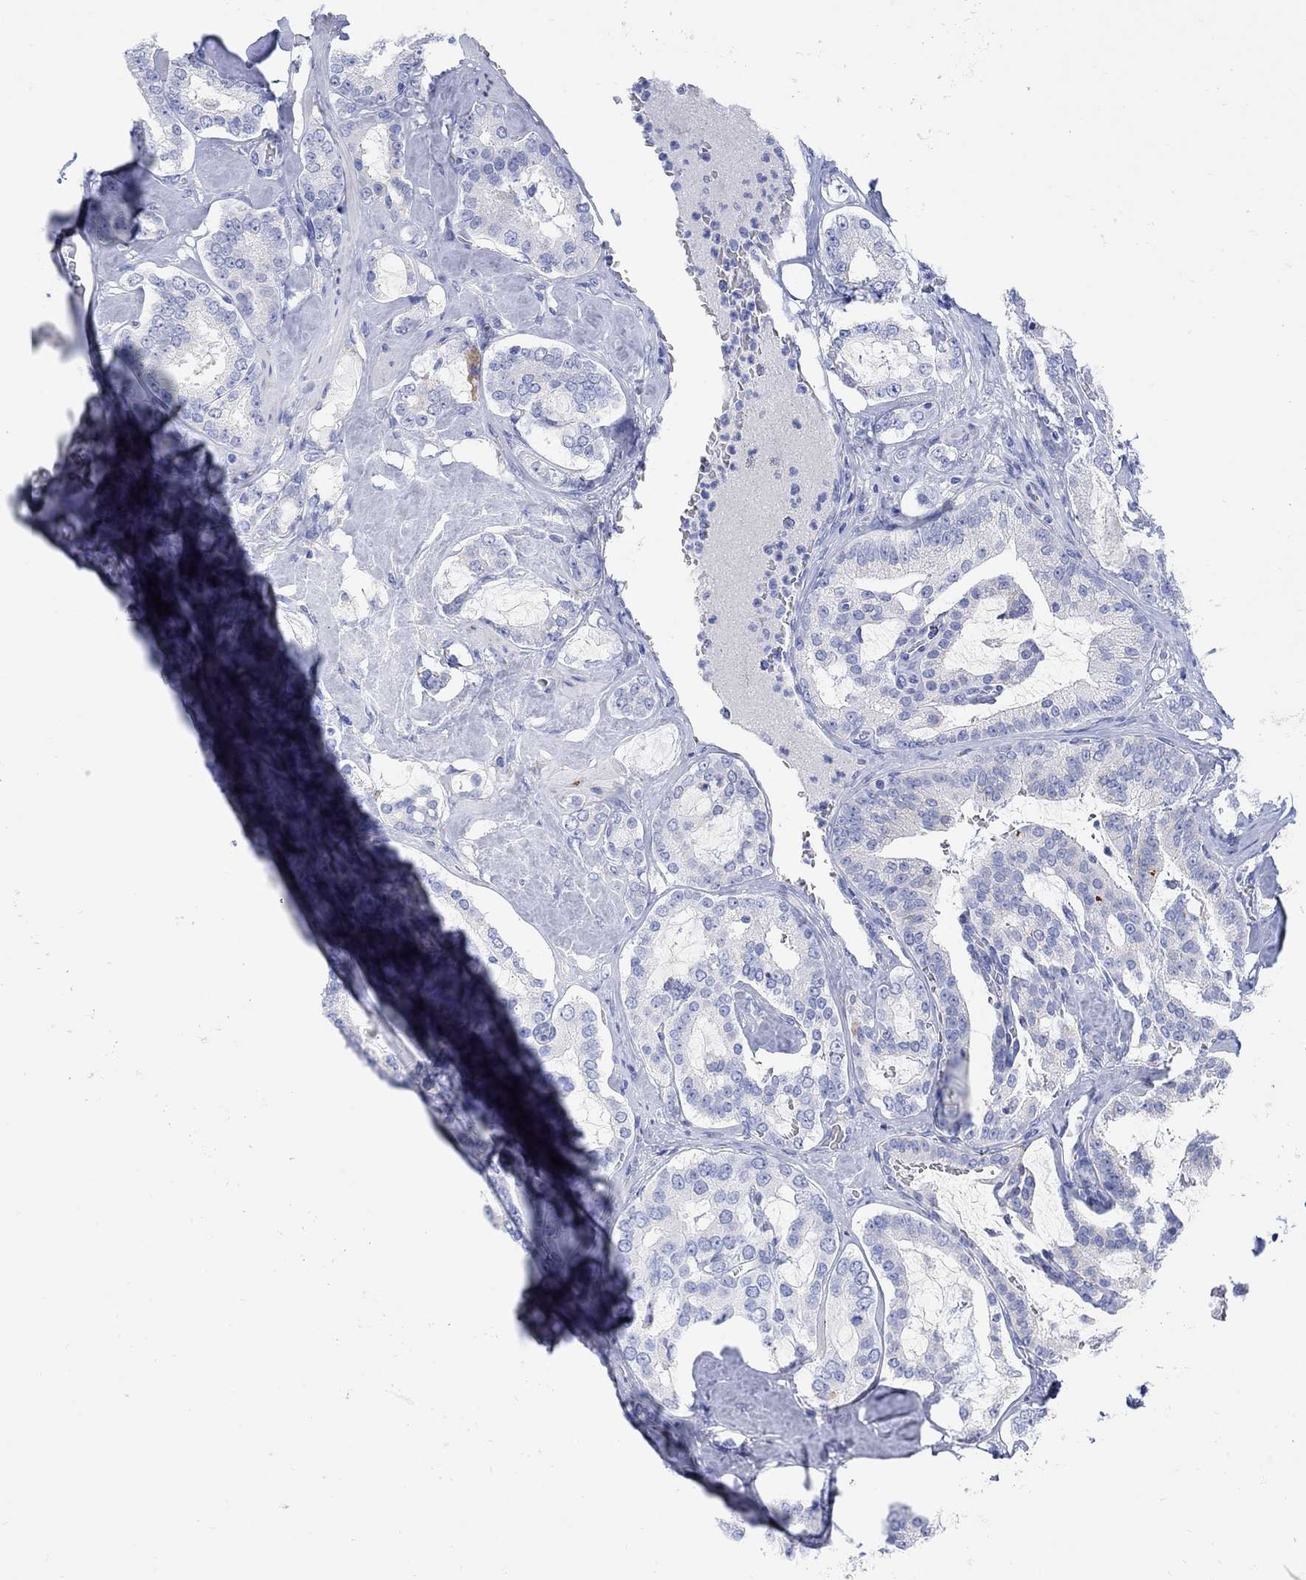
{"staining": {"intensity": "negative", "quantity": "none", "location": "none"}, "tissue": "prostate cancer", "cell_type": "Tumor cells", "image_type": "cancer", "snomed": [{"axis": "morphology", "description": "Adenocarcinoma, NOS"}, {"axis": "topography", "description": "Prostate"}], "caption": "Prostate cancer (adenocarcinoma) was stained to show a protein in brown. There is no significant staining in tumor cells. Nuclei are stained in blue.", "gene": "MYL1", "patient": {"sex": "male", "age": 67}}